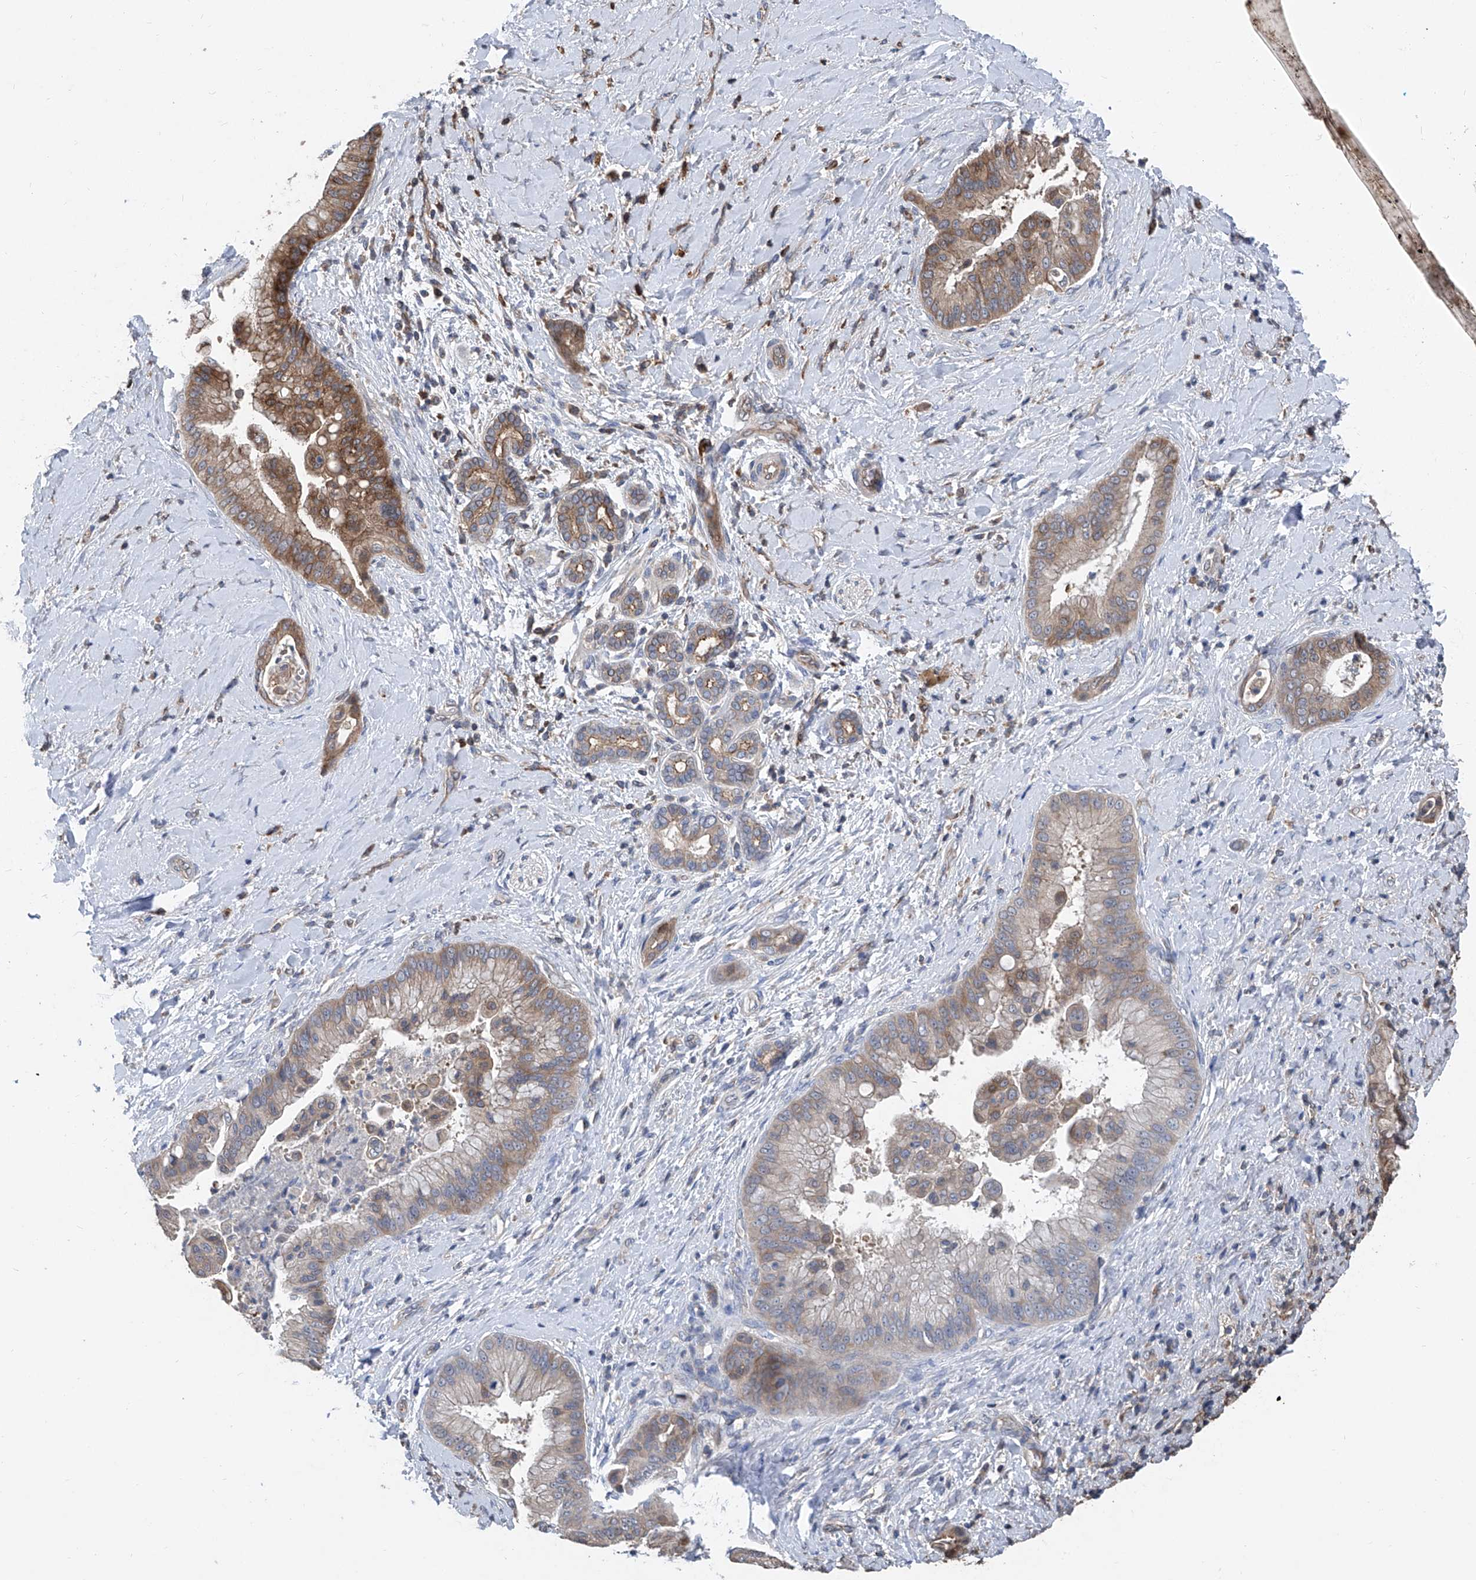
{"staining": {"intensity": "moderate", "quantity": "25%-75%", "location": "cytoplasmic/membranous"}, "tissue": "liver cancer", "cell_type": "Tumor cells", "image_type": "cancer", "snomed": [{"axis": "morphology", "description": "Cholangiocarcinoma"}, {"axis": "topography", "description": "Liver"}], "caption": "Protein staining demonstrates moderate cytoplasmic/membranous expression in approximately 25%-75% of tumor cells in liver cancer. The staining was performed using DAB to visualize the protein expression in brown, while the nuclei were stained in blue with hematoxylin (Magnification: 20x).", "gene": "TRIM38", "patient": {"sex": "female", "age": 54}}